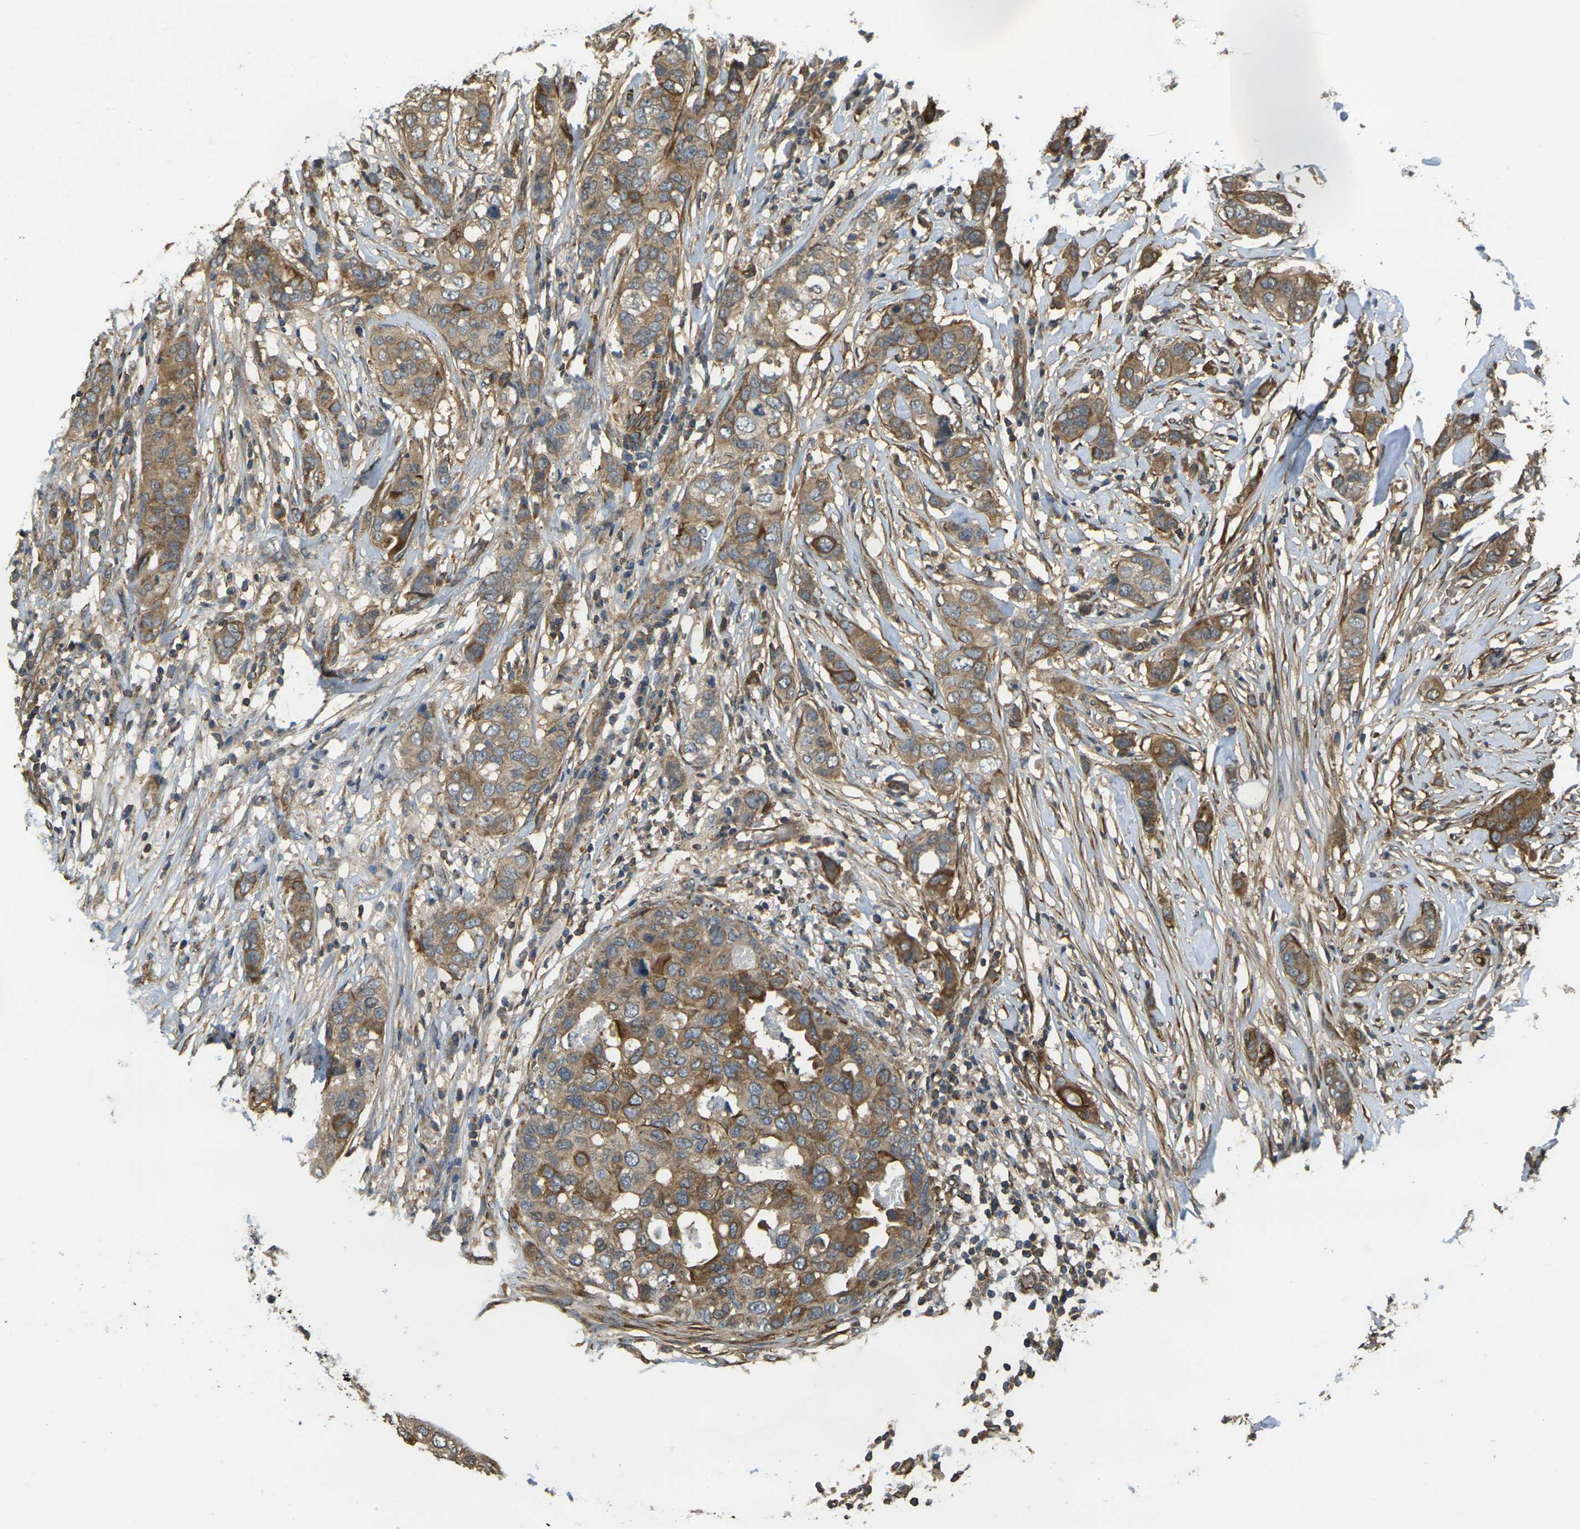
{"staining": {"intensity": "moderate", "quantity": ">75%", "location": "cytoplasmic/membranous"}, "tissue": "breast cancer", "cell_type": "Tumor cells", "image_type": "cancer", "snomed": [{"axis": "morphology", "description": "Duct carcinoma"}, {"axis": "topography", "description": "Breast"}], "caption": "This histopathology image reveals invasive ductal carcinoma (breast) stained with IHC to label a protein in brown. The cytoplasmic/membranous of tumor cells show moderate positivity for the protein. Nuclei are counter-stained blue.", "gene": "CAST", "patient": {"sex": "female", "age": 50}}